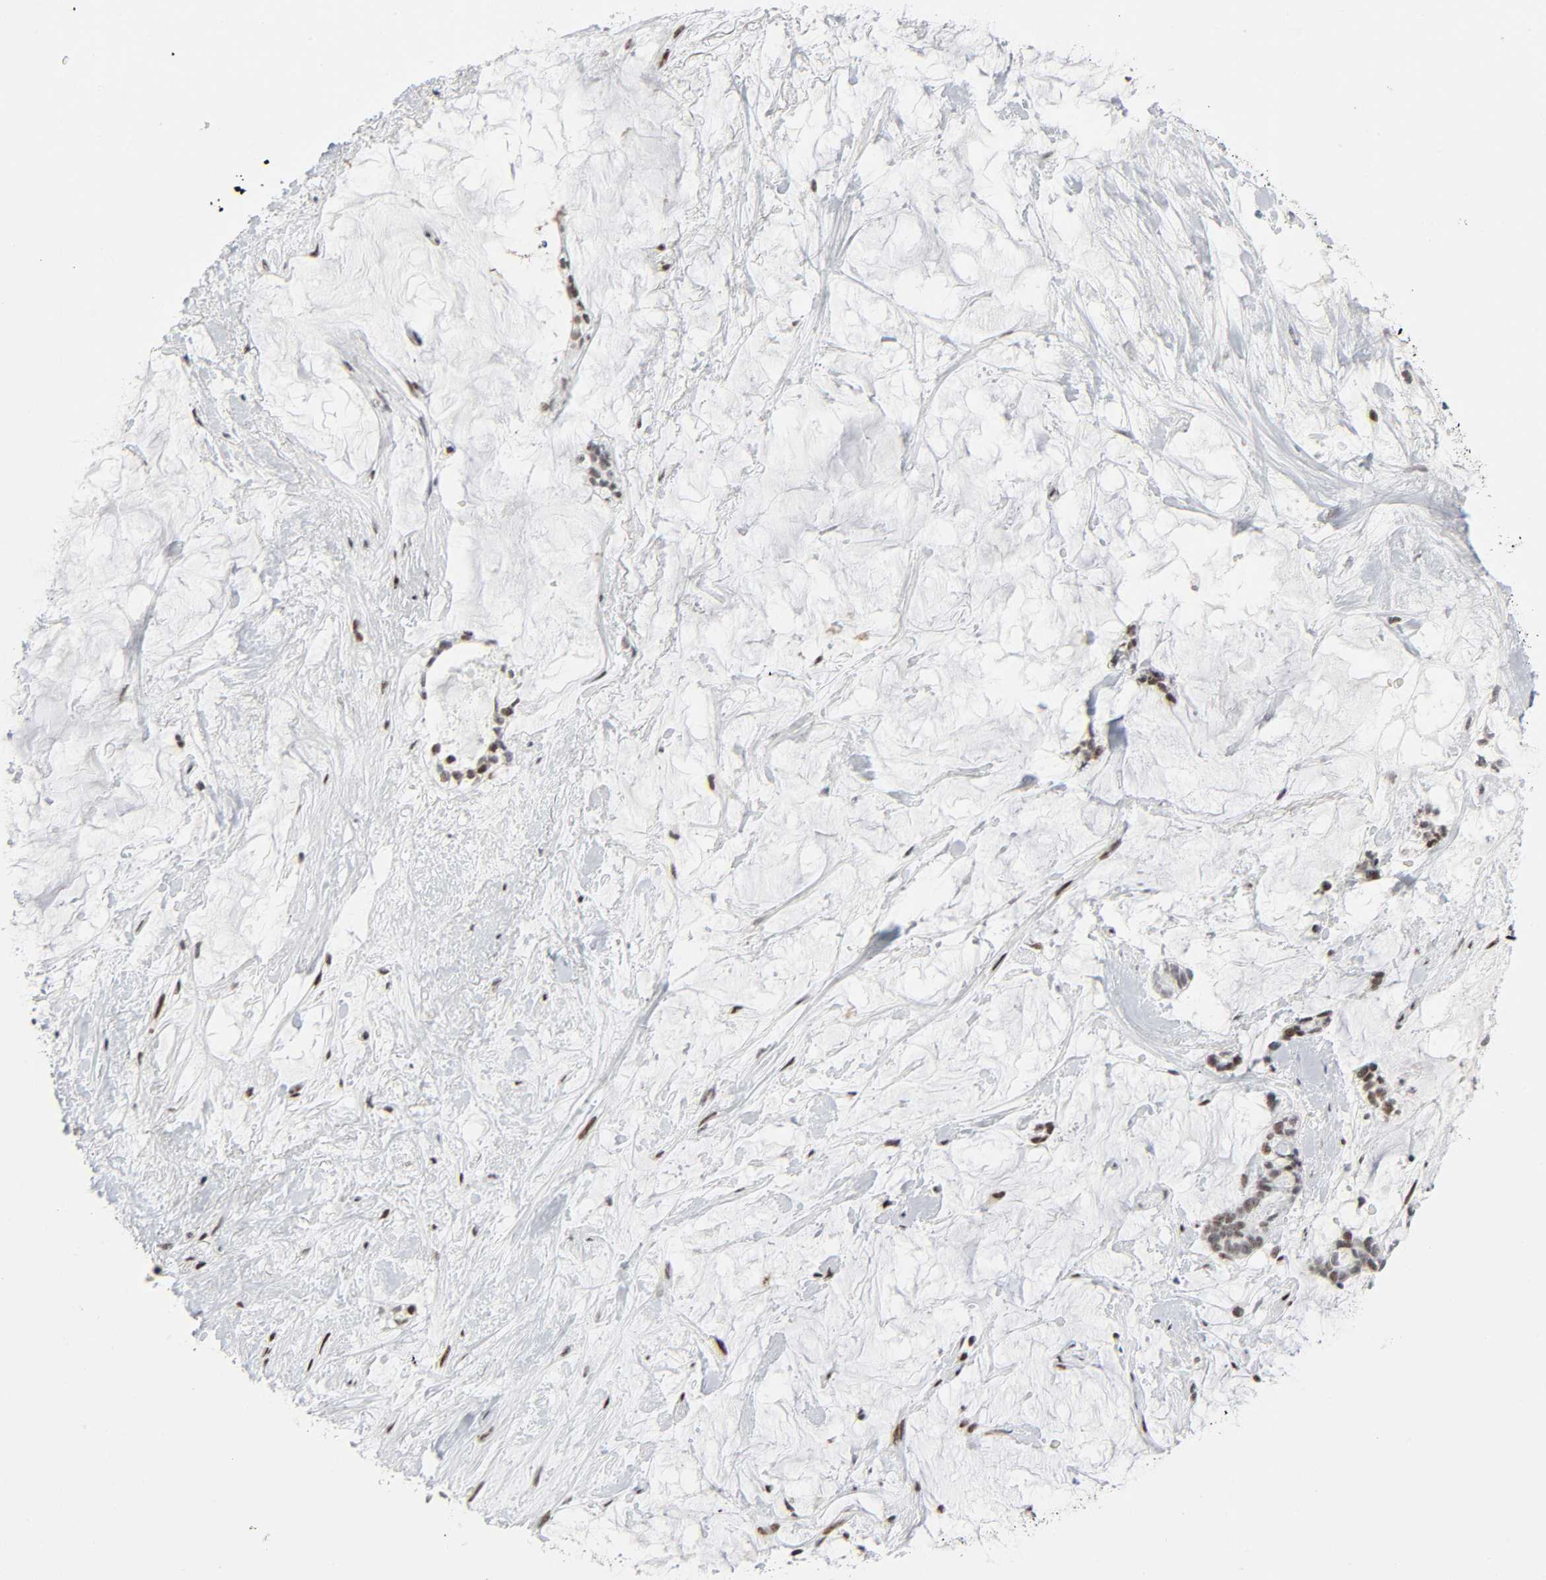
{"staining": {"intensity": "moderate", "quantity": ">75%", "location": "nuclear"}, "tissue": "pancreatic cancer", "cell_type": "Tumor cells", "image_type": "cancer", "snomed": [{"axis": "morphology", "description": "Adenocarcinoma, NOS"}, {"axis": "topography", "description": "Pancreas"}], "caption": "DAB immunohistochemical staining of human pancreatic cancer displays moderate nuclear protein expression in about >75% of tumor cells.", "gene": "HSF1", "patient": {"sex": "female", "age": 73}}